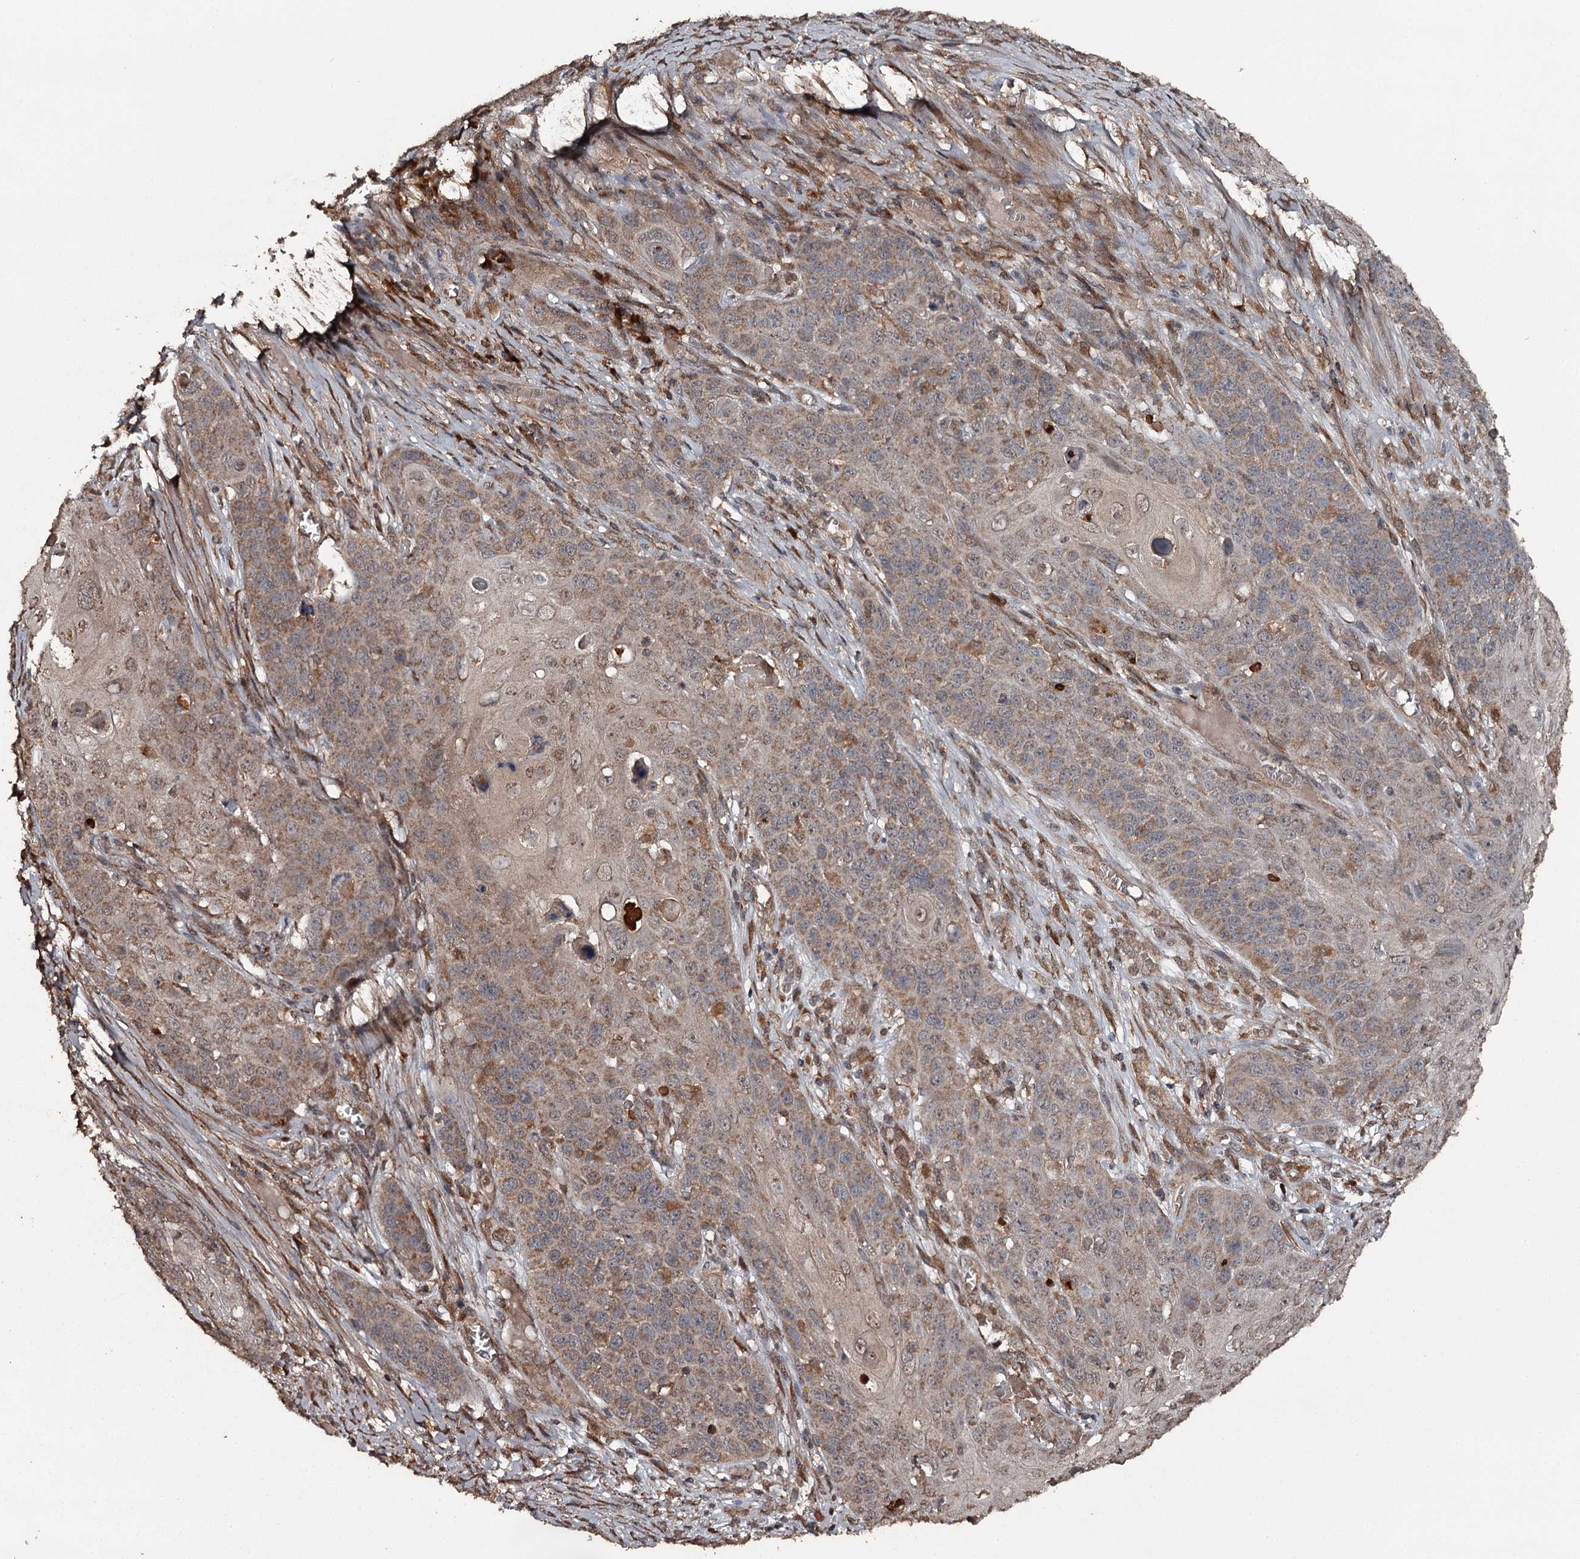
{"staining": {"intensity": "moderate", "quantity": ">75%", "location": "cytoplasmic/membranous"}, "tissue": "skin cancer", "cell_type": "Tumor cells", "image_type": "cancer", "snomed": [{"axis": "morphology", "description": "Squamous cell carcinoma, NOS"}, {"axis": "topography", "description": "Skin"}], "caption": "A high-resolution image shows immunohistochemistry staining of skin squamous cell carcinoma, which displays moderate cytoplasmic/membranous expression in about >75% of tumor cells. (DAB (3,3'-diaminobenzidine) IHC with brightfield microscopy, high magnification).", "gene": "WIPI1", "patient": {"sex": "male", "age": 55}}